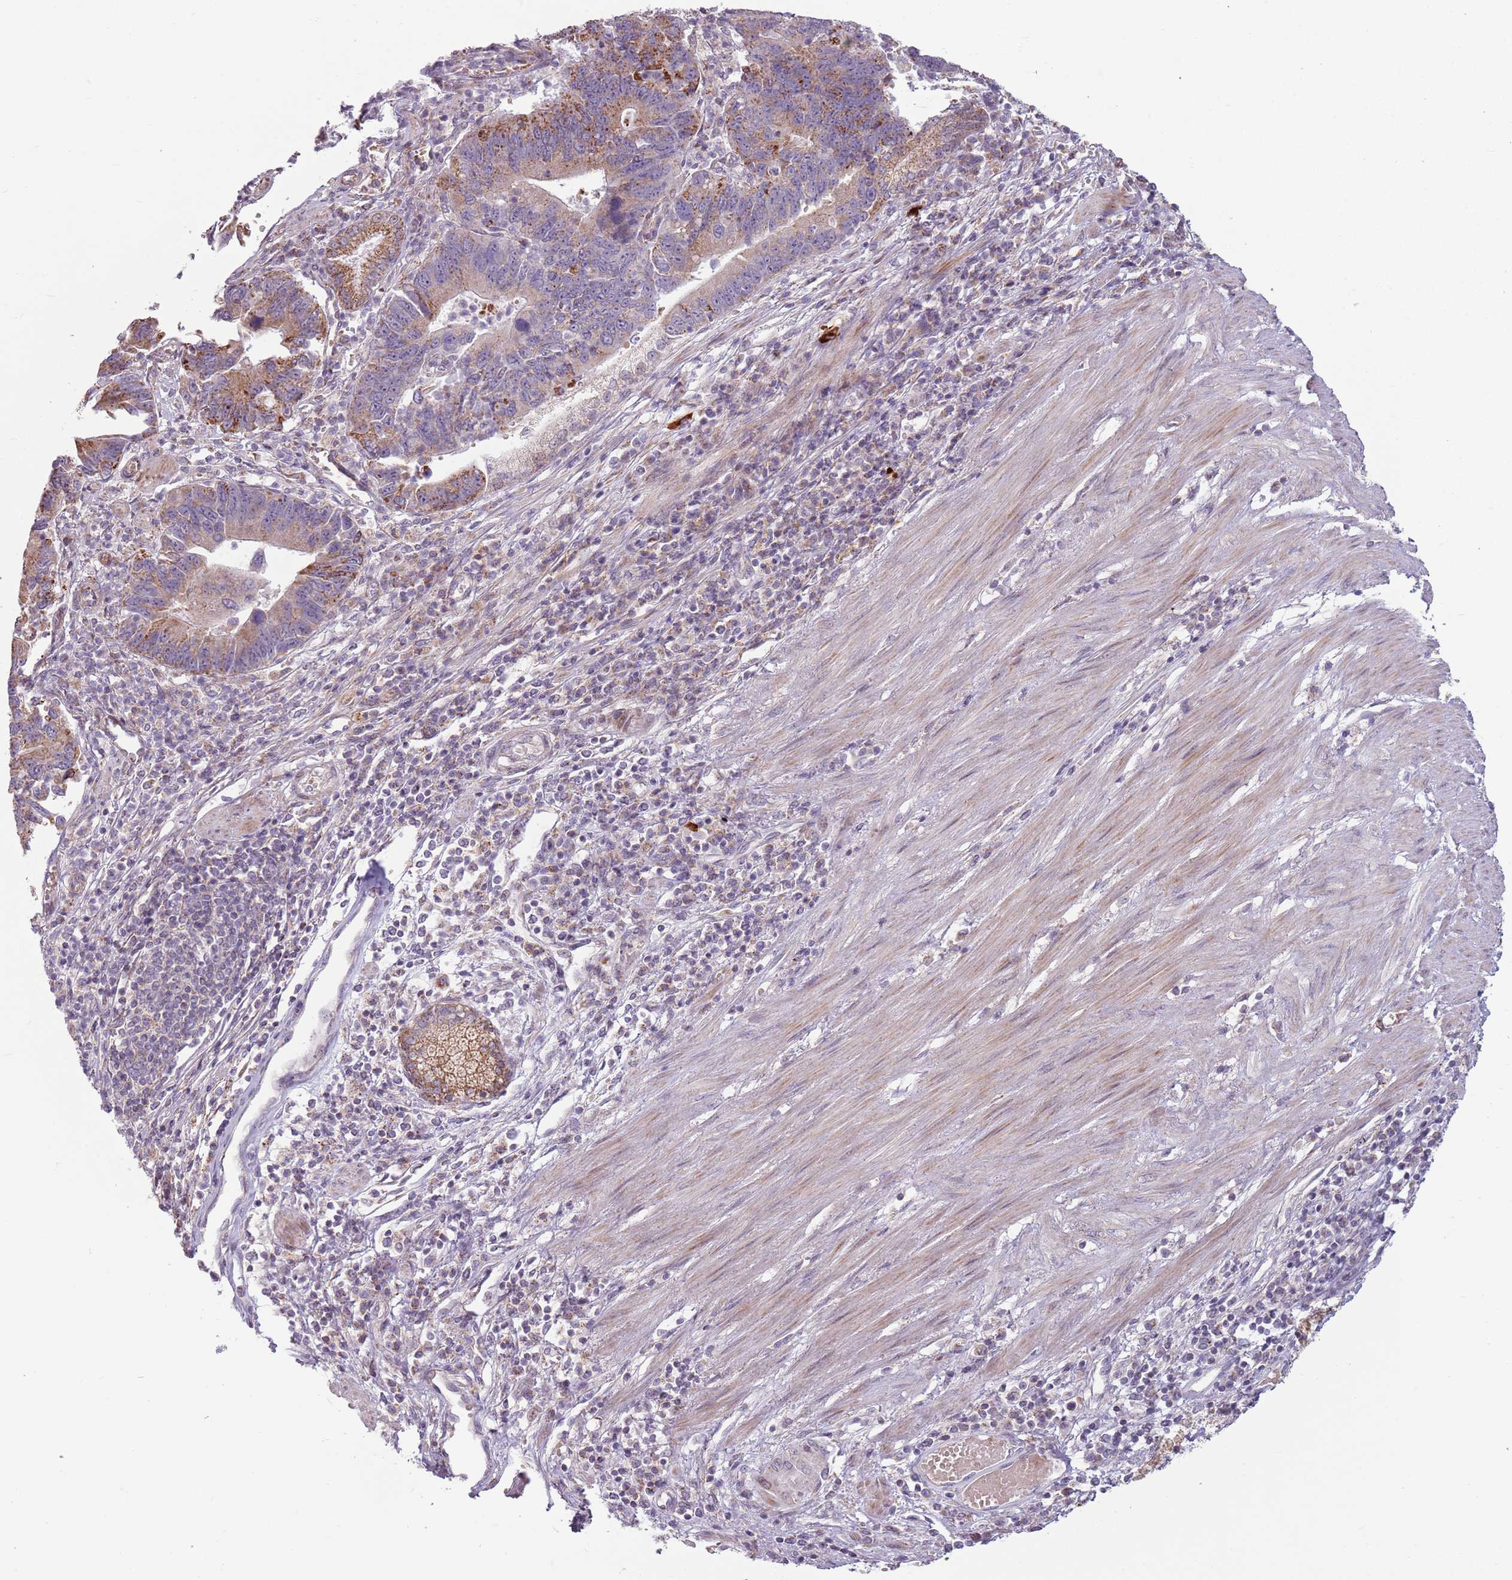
{"staining": {"intensity": "moderate", "quantity": "25%-75%", "location": "cytoplasmic/membranous"}, "tissue": "stomach cancer", "cell_type": "Tumor cells", "image_type": "cancer", "snomed": [{"axis": "morphology", "description": "Adenocarcinoma, NOS"}, {"axis": "topography", "description": "Stomach"}], "caption": "A histopathology image of adenocarcinoma (stomach) stained for a protein demonstrates moderate cytoplasmic/membranous brown staining in tumor cells.", "gene": "ZNF530", "patient": {"sex": "male", "age": 59}}